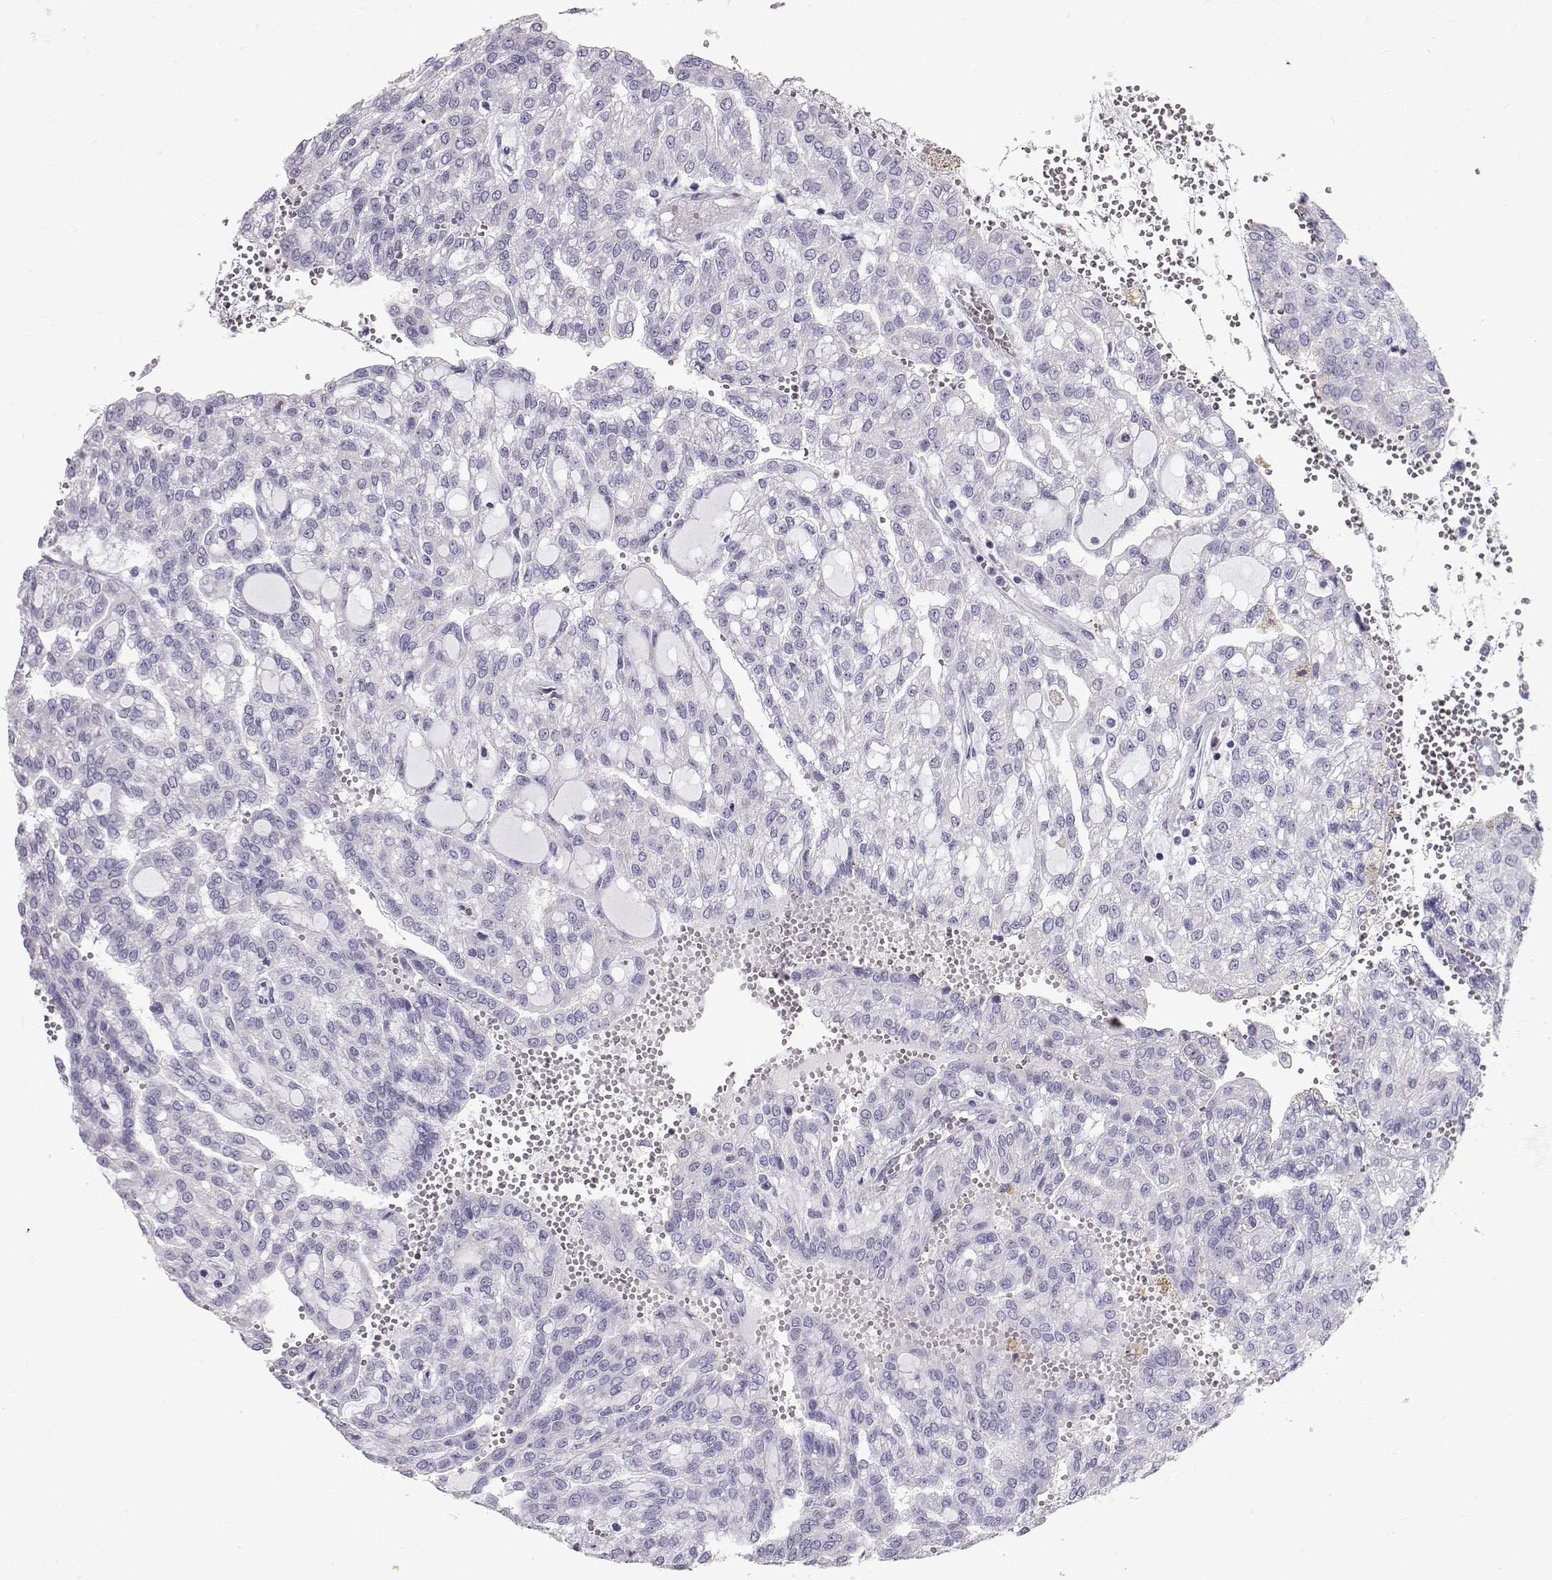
{"staining": {"intensity": "negative", "quantity": "none", "location": "none"}, "tissue": "renal cancer", "cell_type": "Tumor cells", "image_type": "cancer", "snomed": [{"axis": "morphology", "description": "Adenocarcinoma, NOS"}, {"axis": "topography", "description": "Kidney"}], "caption": "Immunohistochemistry (IHC) of human adenocarcinoma (renal) displays no expression in tumor cells. The staining was performed using DAB (3,3'-diaminobenzidine) to visualize the protein expression in brown, while the nuclei were stained in blue with hematoxylin (Magnification: 20x).", "gene": "RD3", "patient": {"sex": "male", "age": 63}}